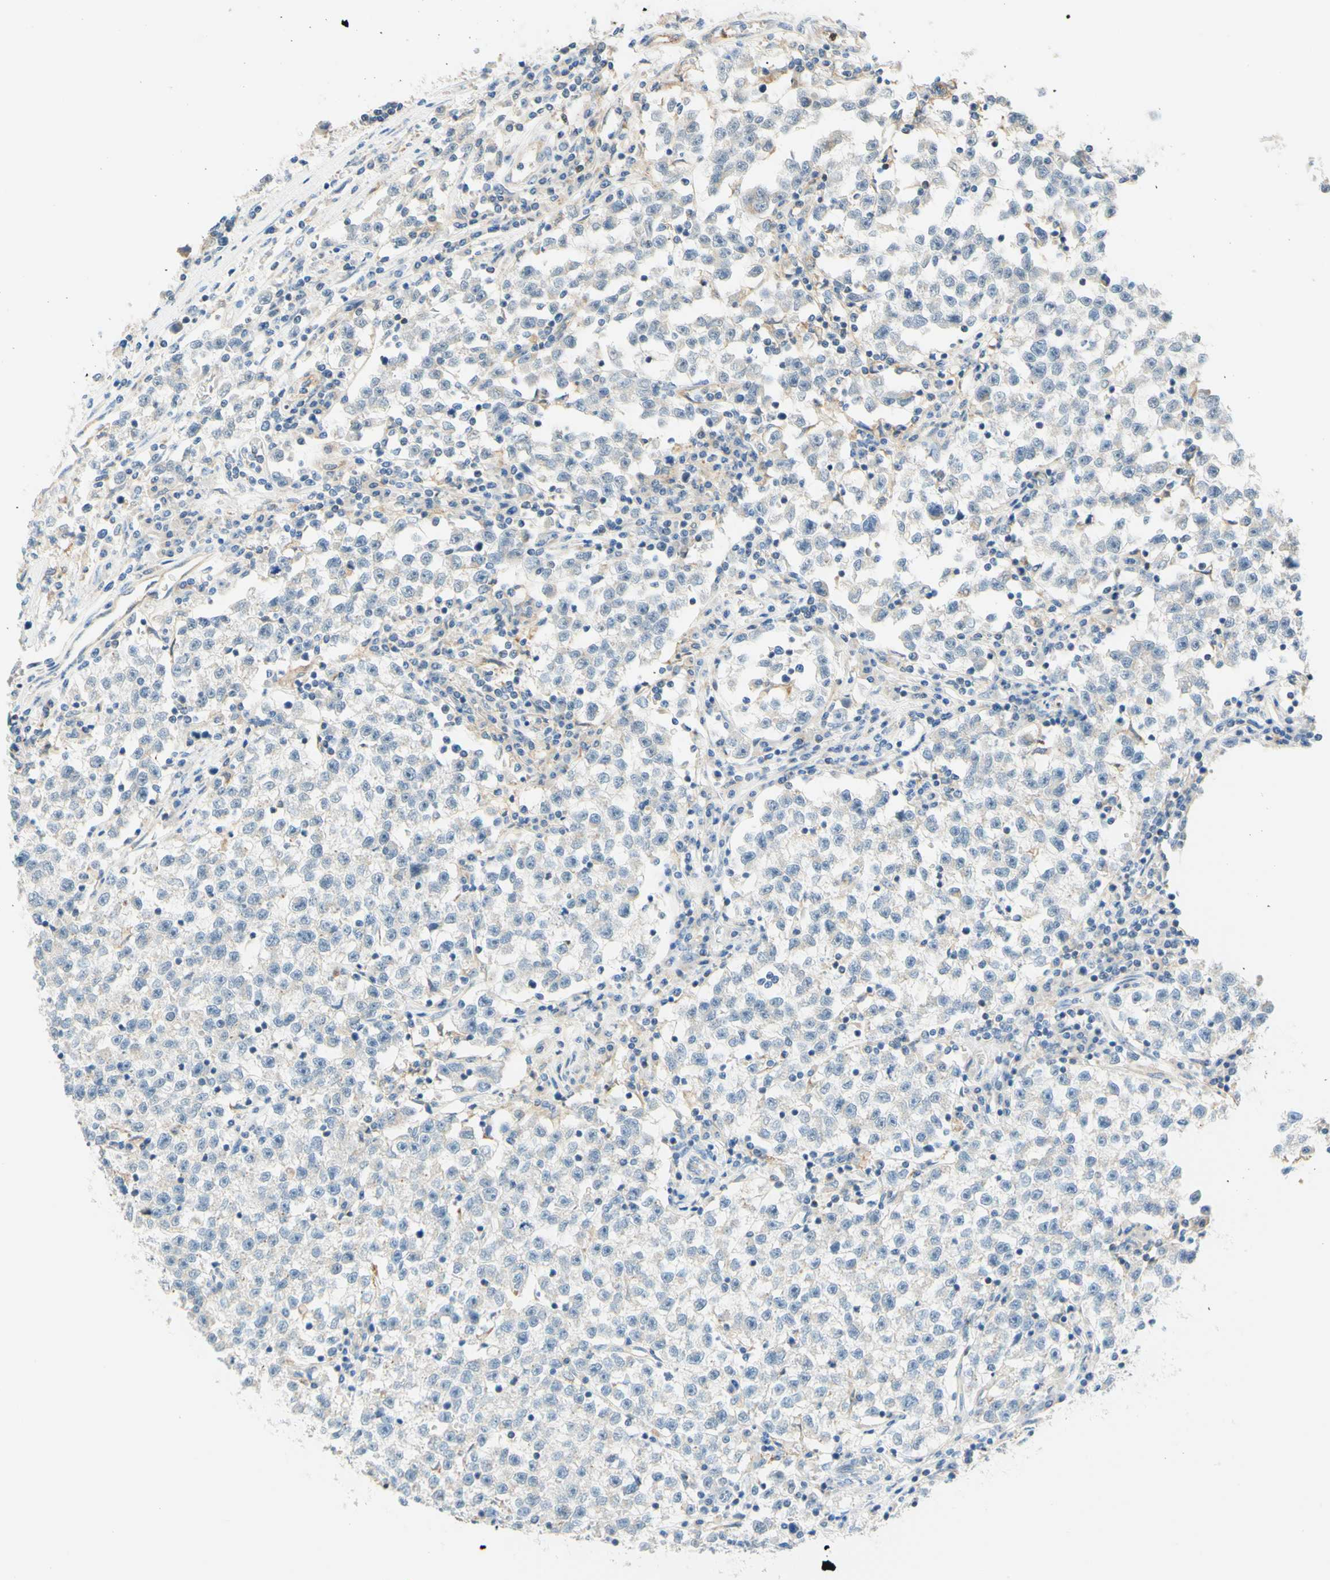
{"staining": {"intensity": "negative", "quantity": "none", "location": "none"}, "tissue": "testis cancer", "cell_type": "Tumor cells", "image_type": "cancer", "snomed": [{"axis": "morphology", "description": "Seminoma, NOS"}, {"axis": "topography", "description": "Testis"}], "caption": "An immunohistochemistry (IHC) image of seminoma (testis) is shown. There is no staining in tumor cells of seminoma (testis).", "gene": "TREM2", "patient": {"sex": "male", "age": 22}}